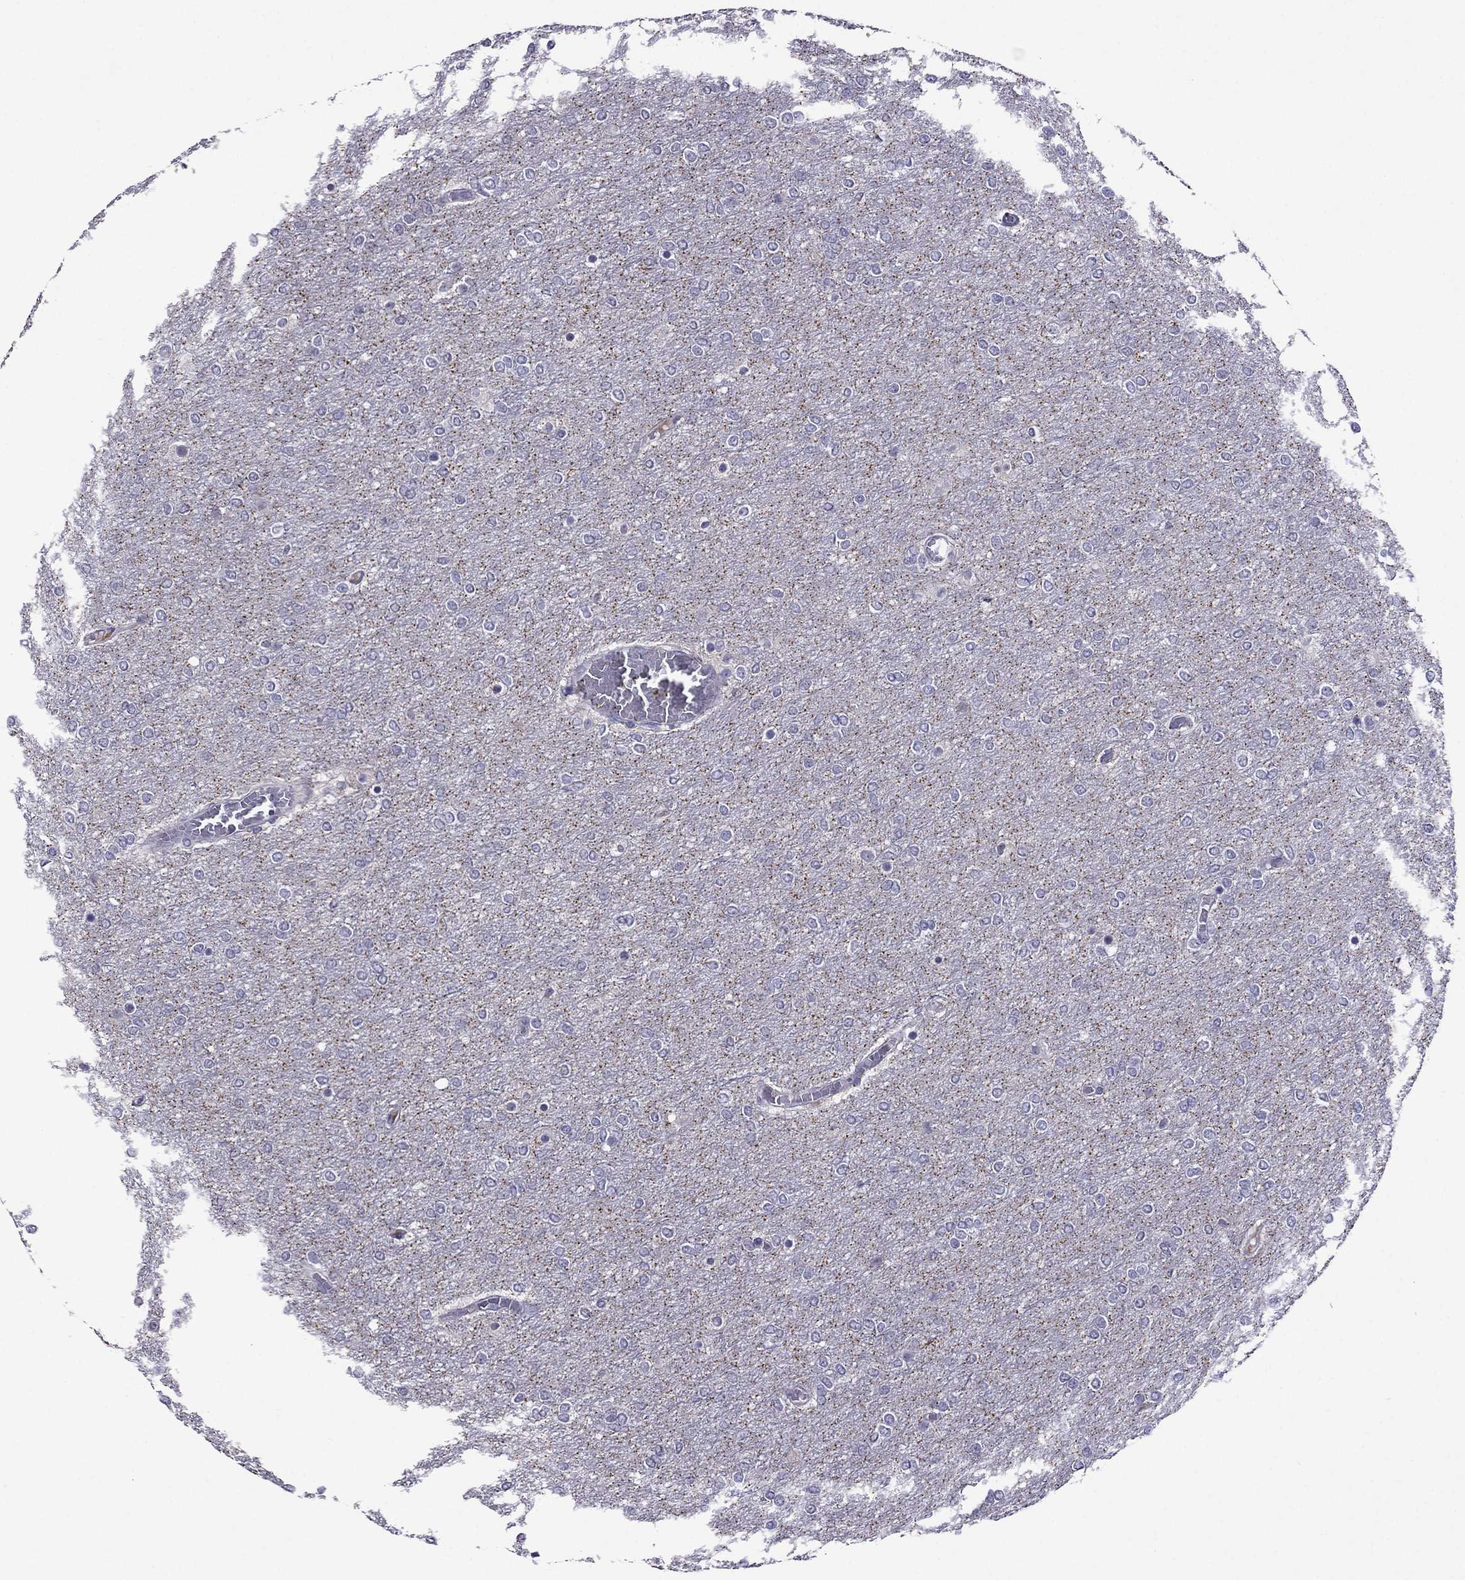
{"staining": {"intensity": "negative", "quantity": "none", "location": "none"}, "tissue": "glioma", "cell_type": "Tumor cells", "image_type": "cancer", "snomed": [{"axis": "morphology", "description": "Glioma, malignant, High grade"}, {"axis": "topography", "description": "Brain"}], "caption": "An immunohistochemistry histopathology image of high-grade glioma (malignant) is shown. There is no staining in tumor cells of high-grade glioma (malignant).", "gene": "SPTBN4", "patient": {"sex": "female", "age": 61}}